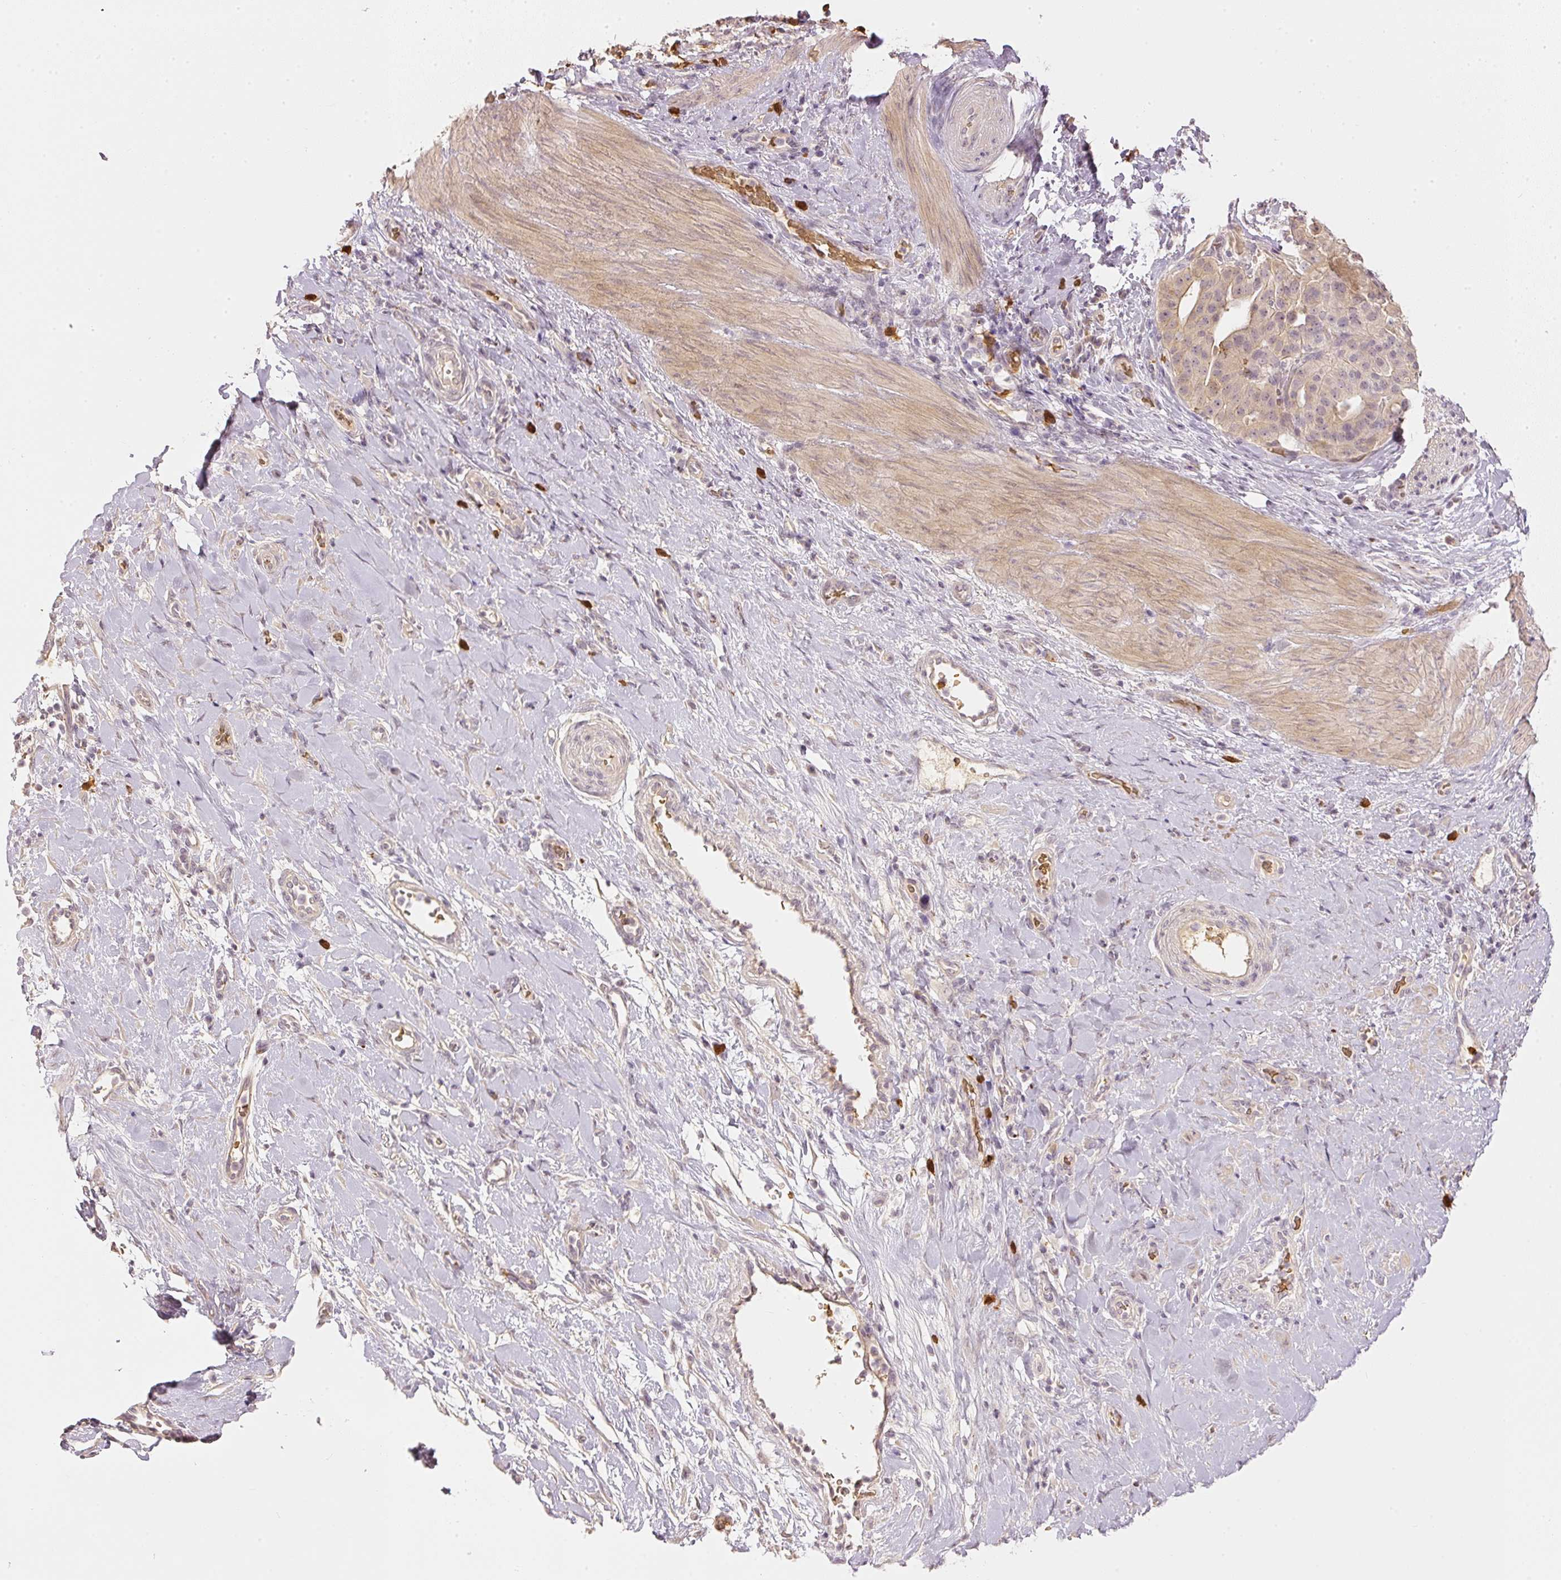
{"staining": {"intensity": "weak", "quantity": "<25%", "location": "cytoplasmic/membranous"}, "tissue": "stomach cancer", "cell_type": "Tumor cells", "image_type": "cancer", "snomed": [{"axis": "morphology", "description": "Adenocarcinoma, NOS"}, {"axis": "topography", "description": "Stomach"}], "caption": "An image of human adenocarcinoma (stomach) is negative for staining in tumor cells. (Stains: DAB (3,3'-diaminobenzidine) immunohistochemistry with hematoxylin counter stain, Microscopy: brightfield microscopy at high magnification).", "gene": "GZMA", "patient": {"sex": "male", "age": 48}}